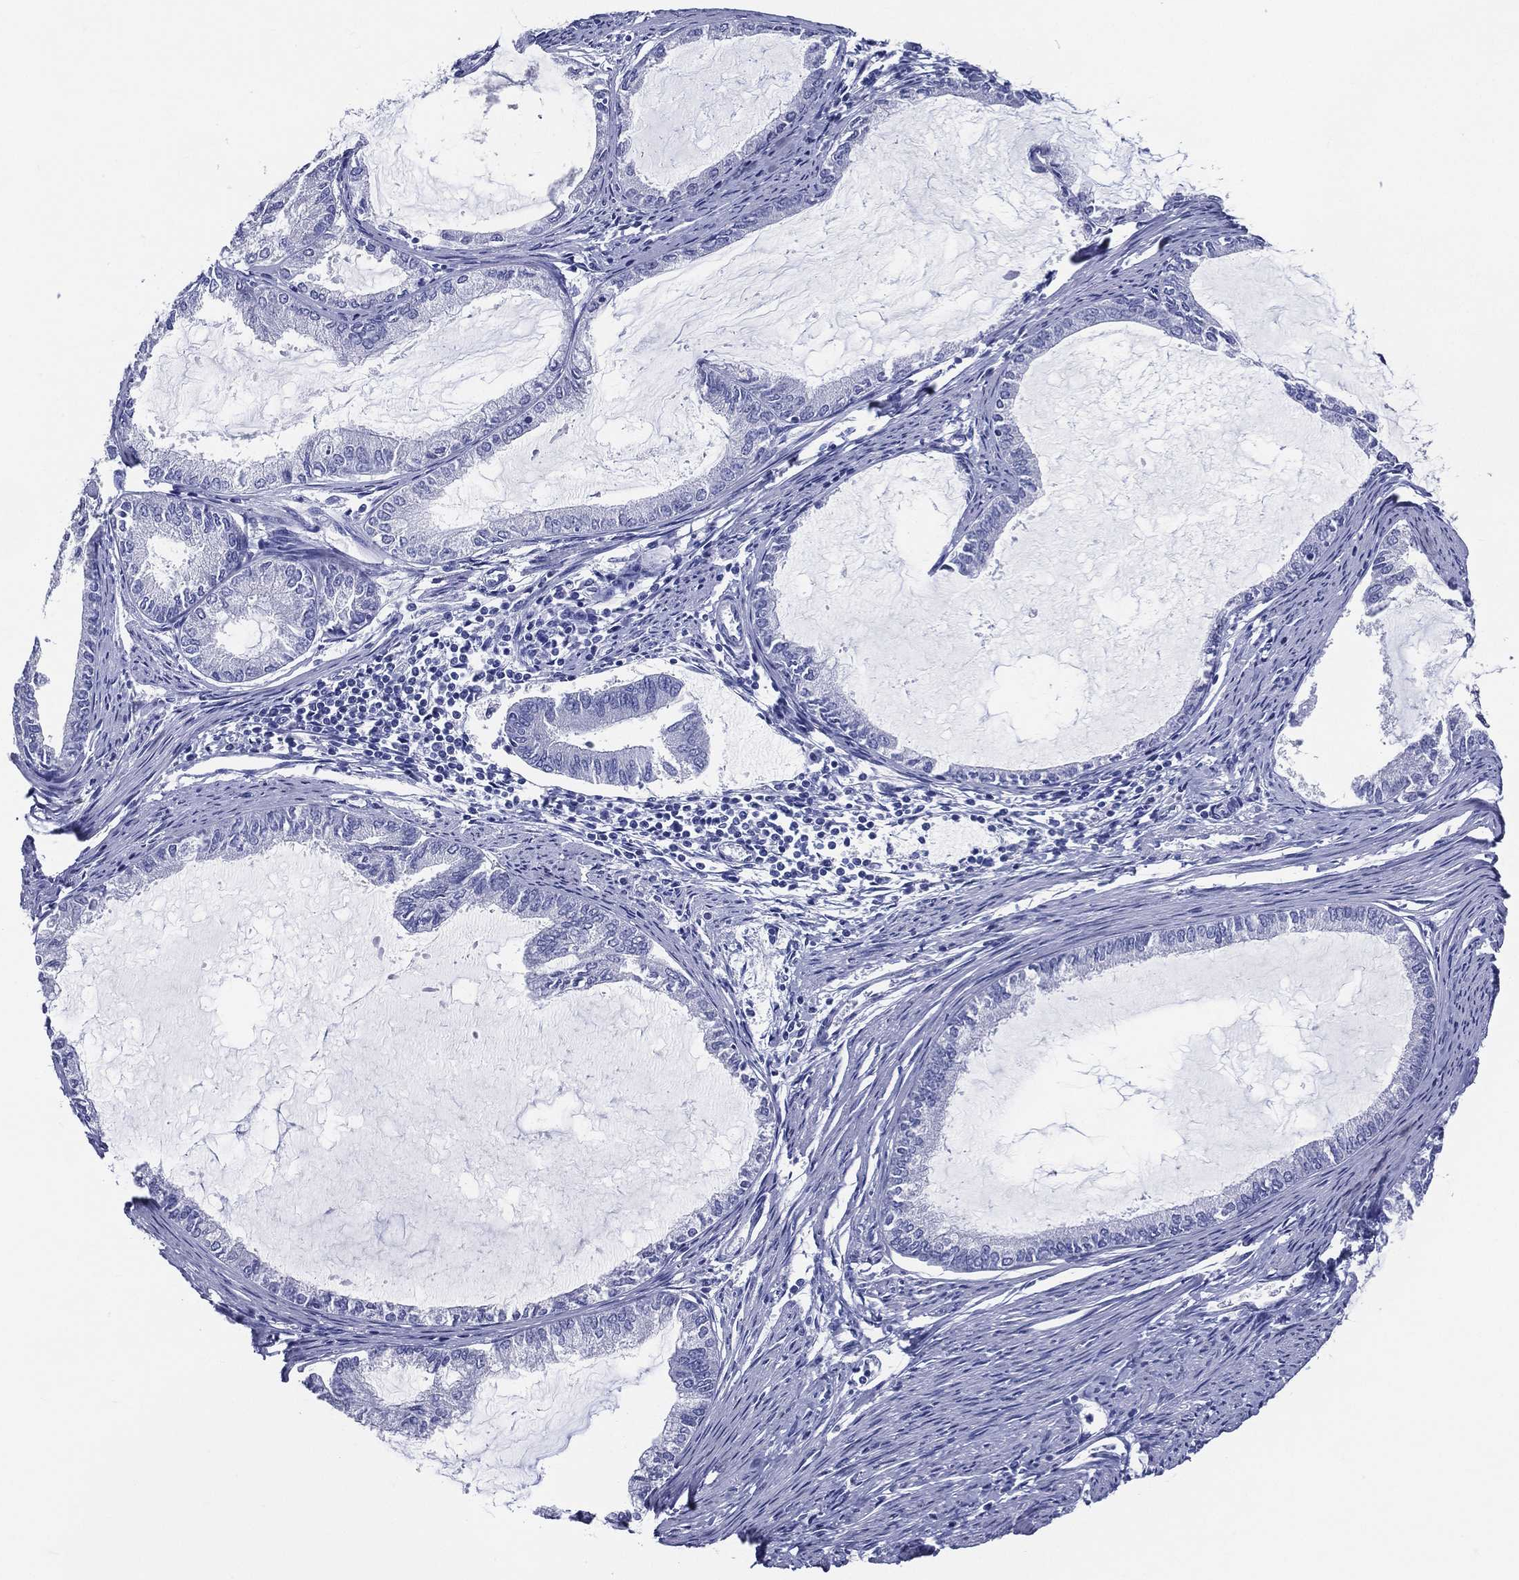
{"staining": {"intensity": "negative", "quantity": "none", "location": "none"}, "tissue": "endometrial cancer", "cell_type": "Tumor cells", "image_type": "cancer", "snomed": [{"axis": "morphology", "description": "Adenocarcinoma, NOS"}, {"axis": "topography", "description": "Endometrium"}], "caption": "Tumor cells show no significant protein expression in endometrial adenocarcinoma.", "gene": "ACE2", "patient": {"sex": "female", "age": 86}}